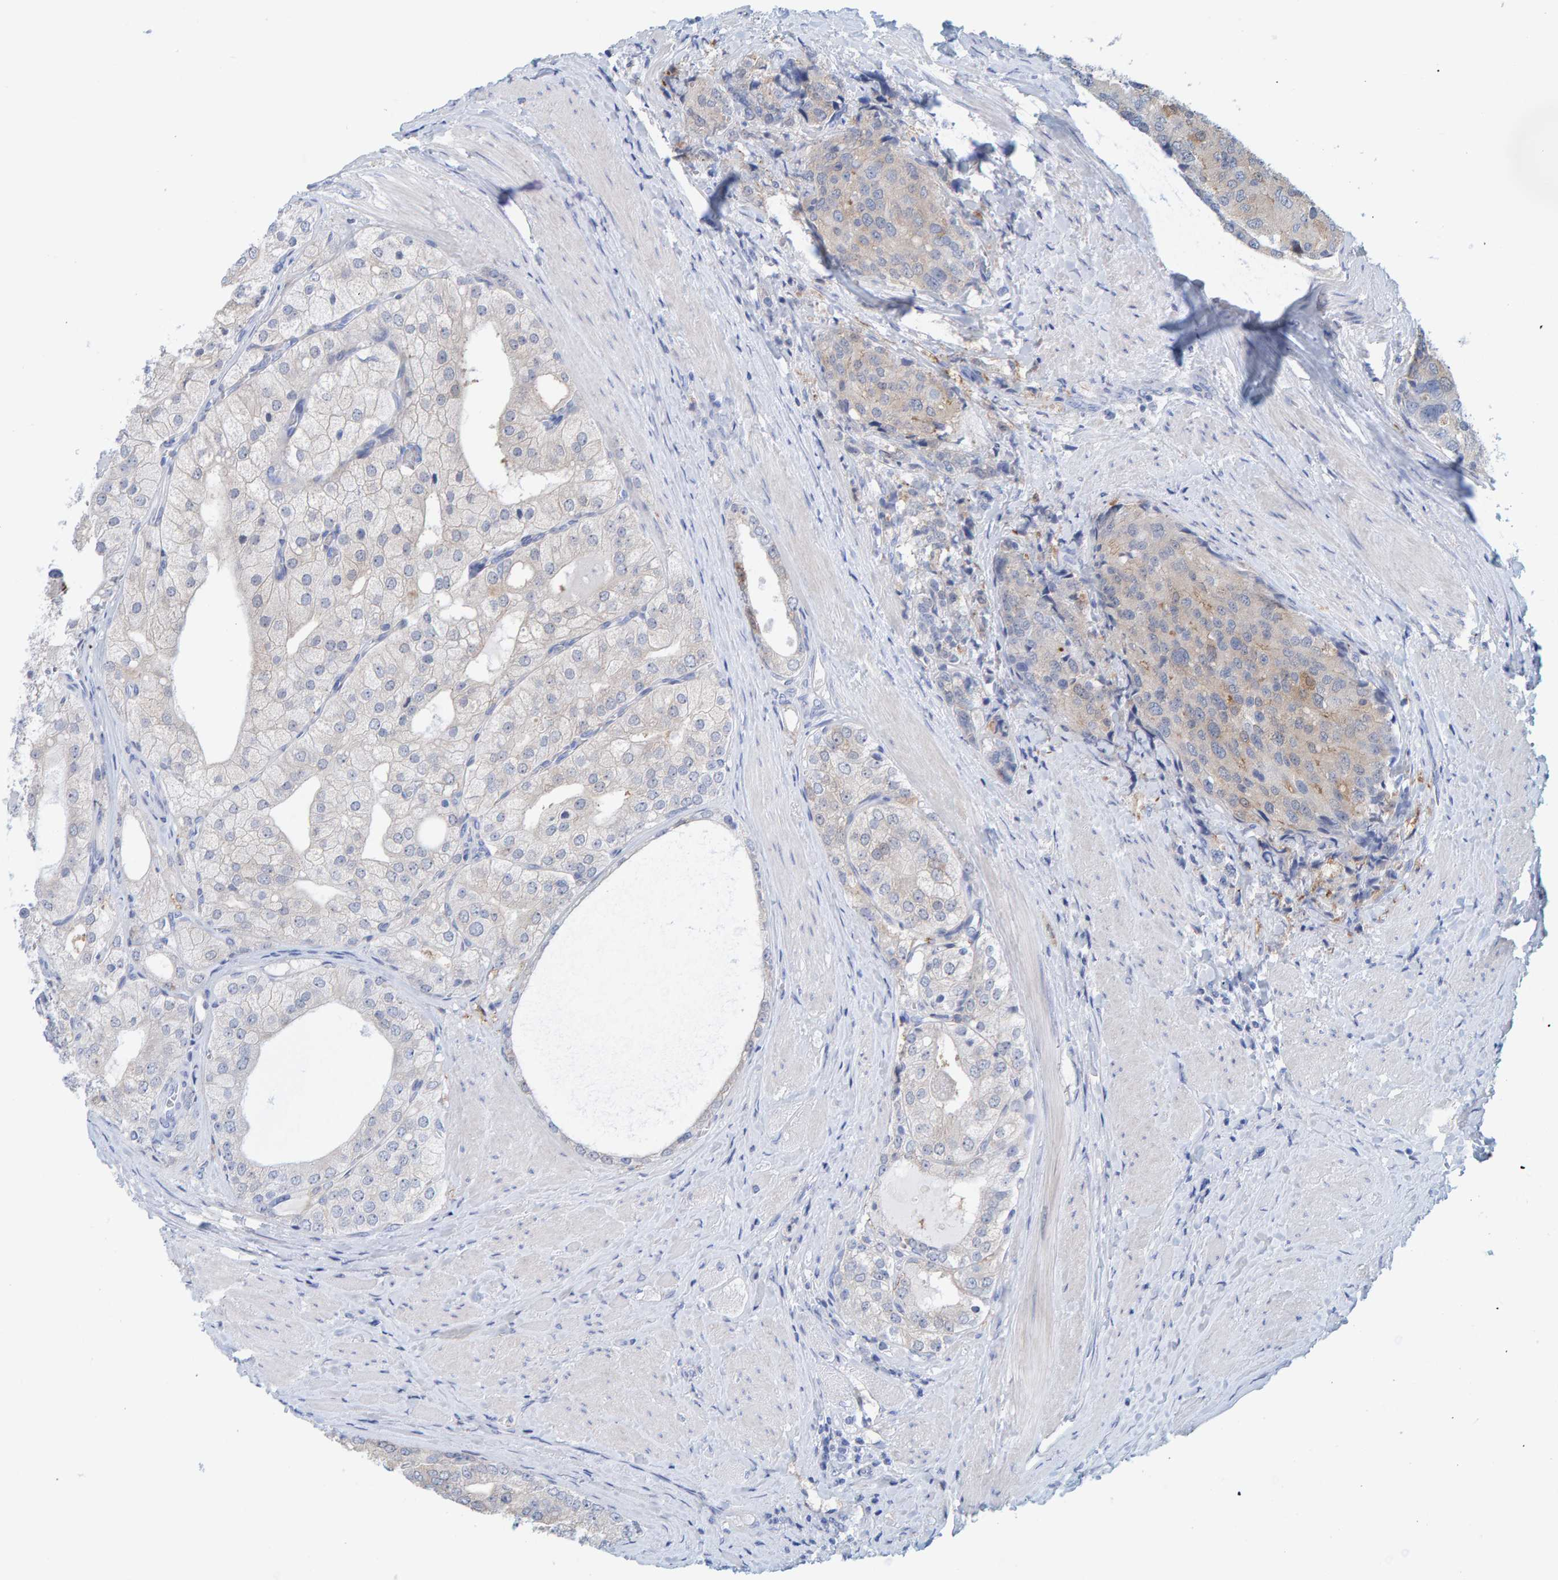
{"staining": {"intensity": "weak", "quantity": "25%-75%", "location": "cytoplasmic/membranous"}, "tissue": "prostate cancer", "cell_type": "Tumor cells", "image_type": "cancer", "snomed": [{"axis": "morphology", "description": "Adenocarcinoma, High grade"}, {"axis": "topography", "description": "Prostate"}], "caption": "The immunohistochemical stain shows weak cytoplasmic/membranous staining in tumor cells of adenocarcinoma (high-grade) (prostate) tissue. (DAB (3,3'-diaminobenzidine) IHC, brown staining for protein, blue staining for nuclei).", "gene": "KLHL11", "patient": {"sex": "male", "age": 50}}